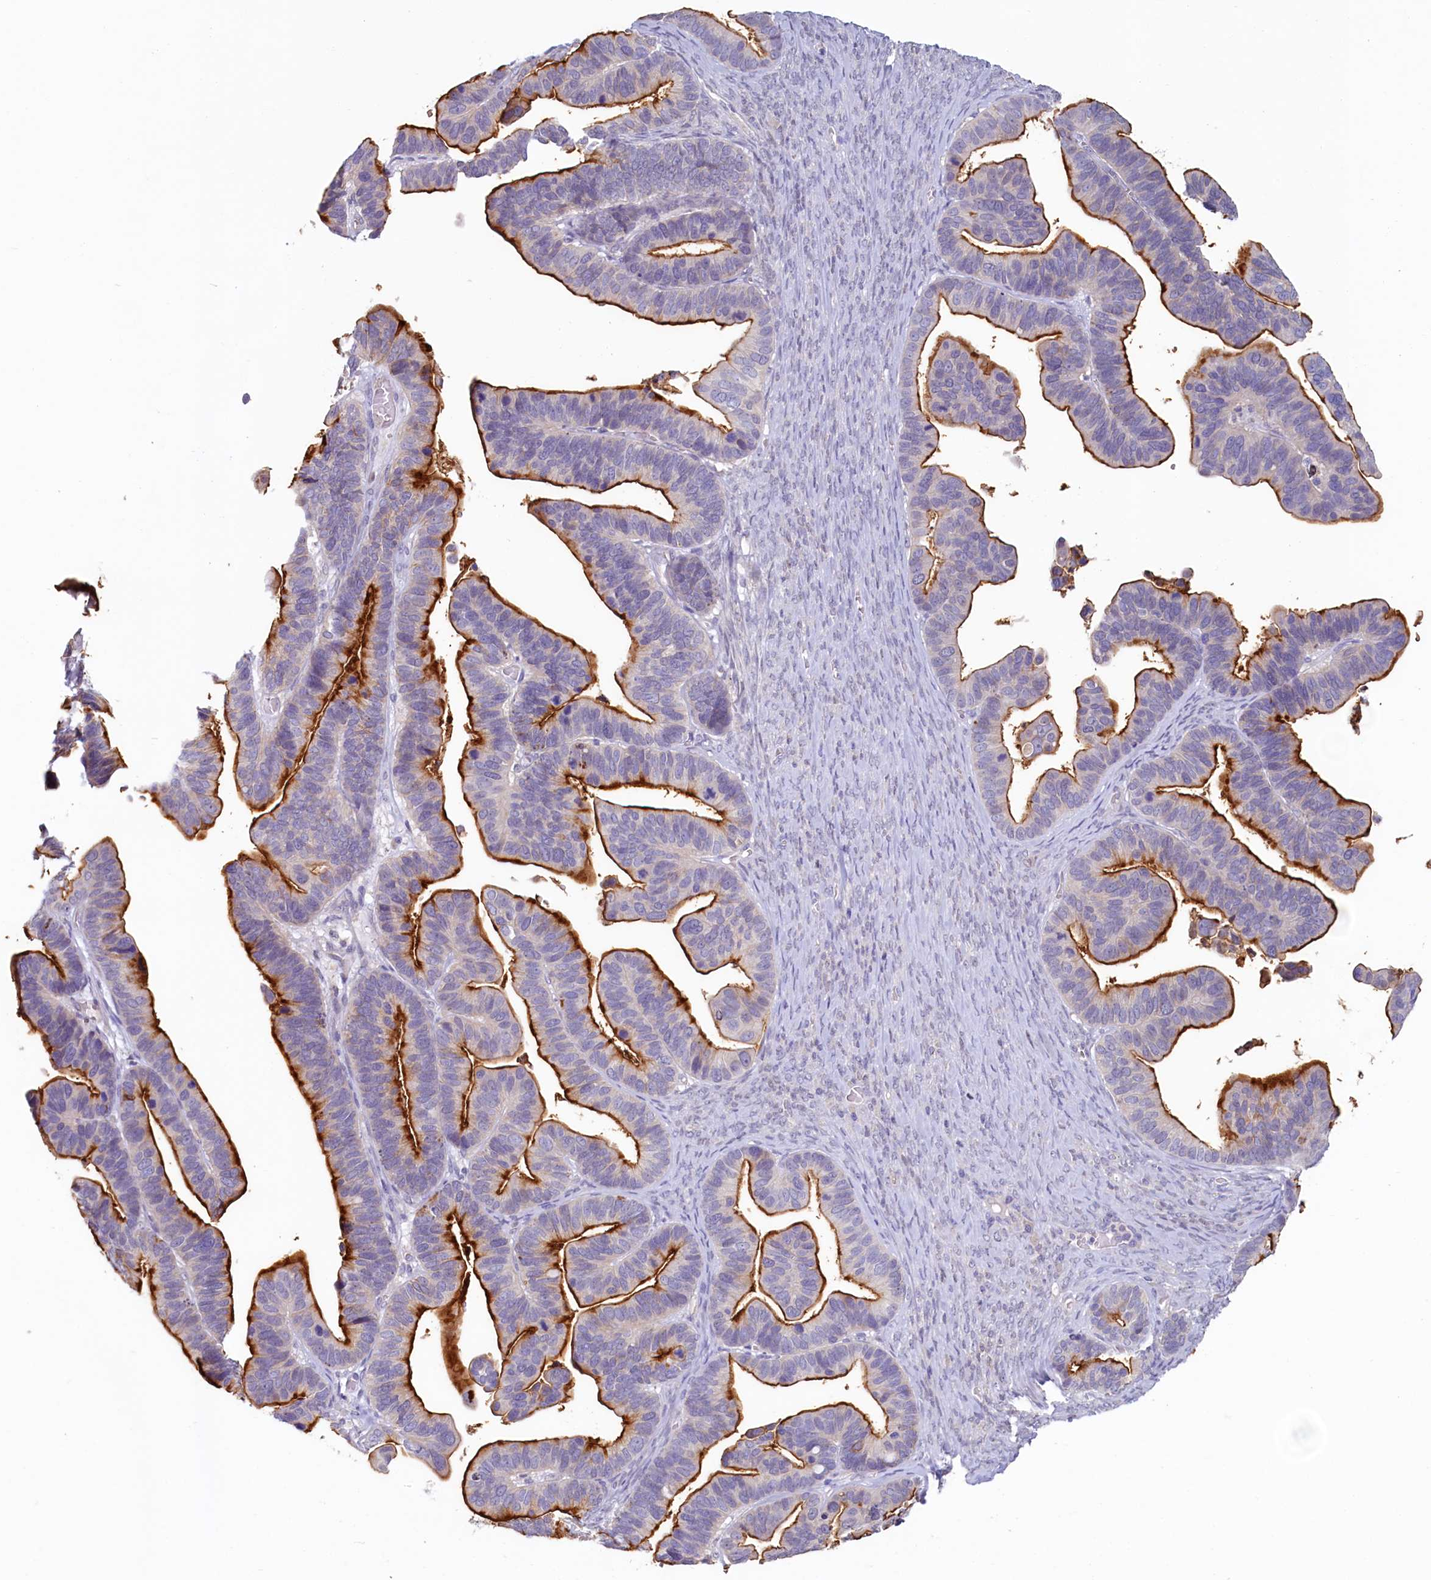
{"staining": {"intensity": "strong", "quantity": "25%-75%", "location": "cytoplasmic/membranous"}, "tissue": "ovarian cancer", "cell_type": "Tumor cells", "image_type": "cancer", "snomed": [{"axis": "morphology", "description": "Cystadenocarcinoma, serous, NOS"}, {"axis": "topography", "description": "Ovary"}], "caption": "Approximately 25%-75% of tumor cells in ovarian cancer show strong cytoplasmic/membranous protein expression as visualized by brown immunohistochemical staining.", "gene": "PDE6D", "patient": {"sex": "female", "age": 56}}